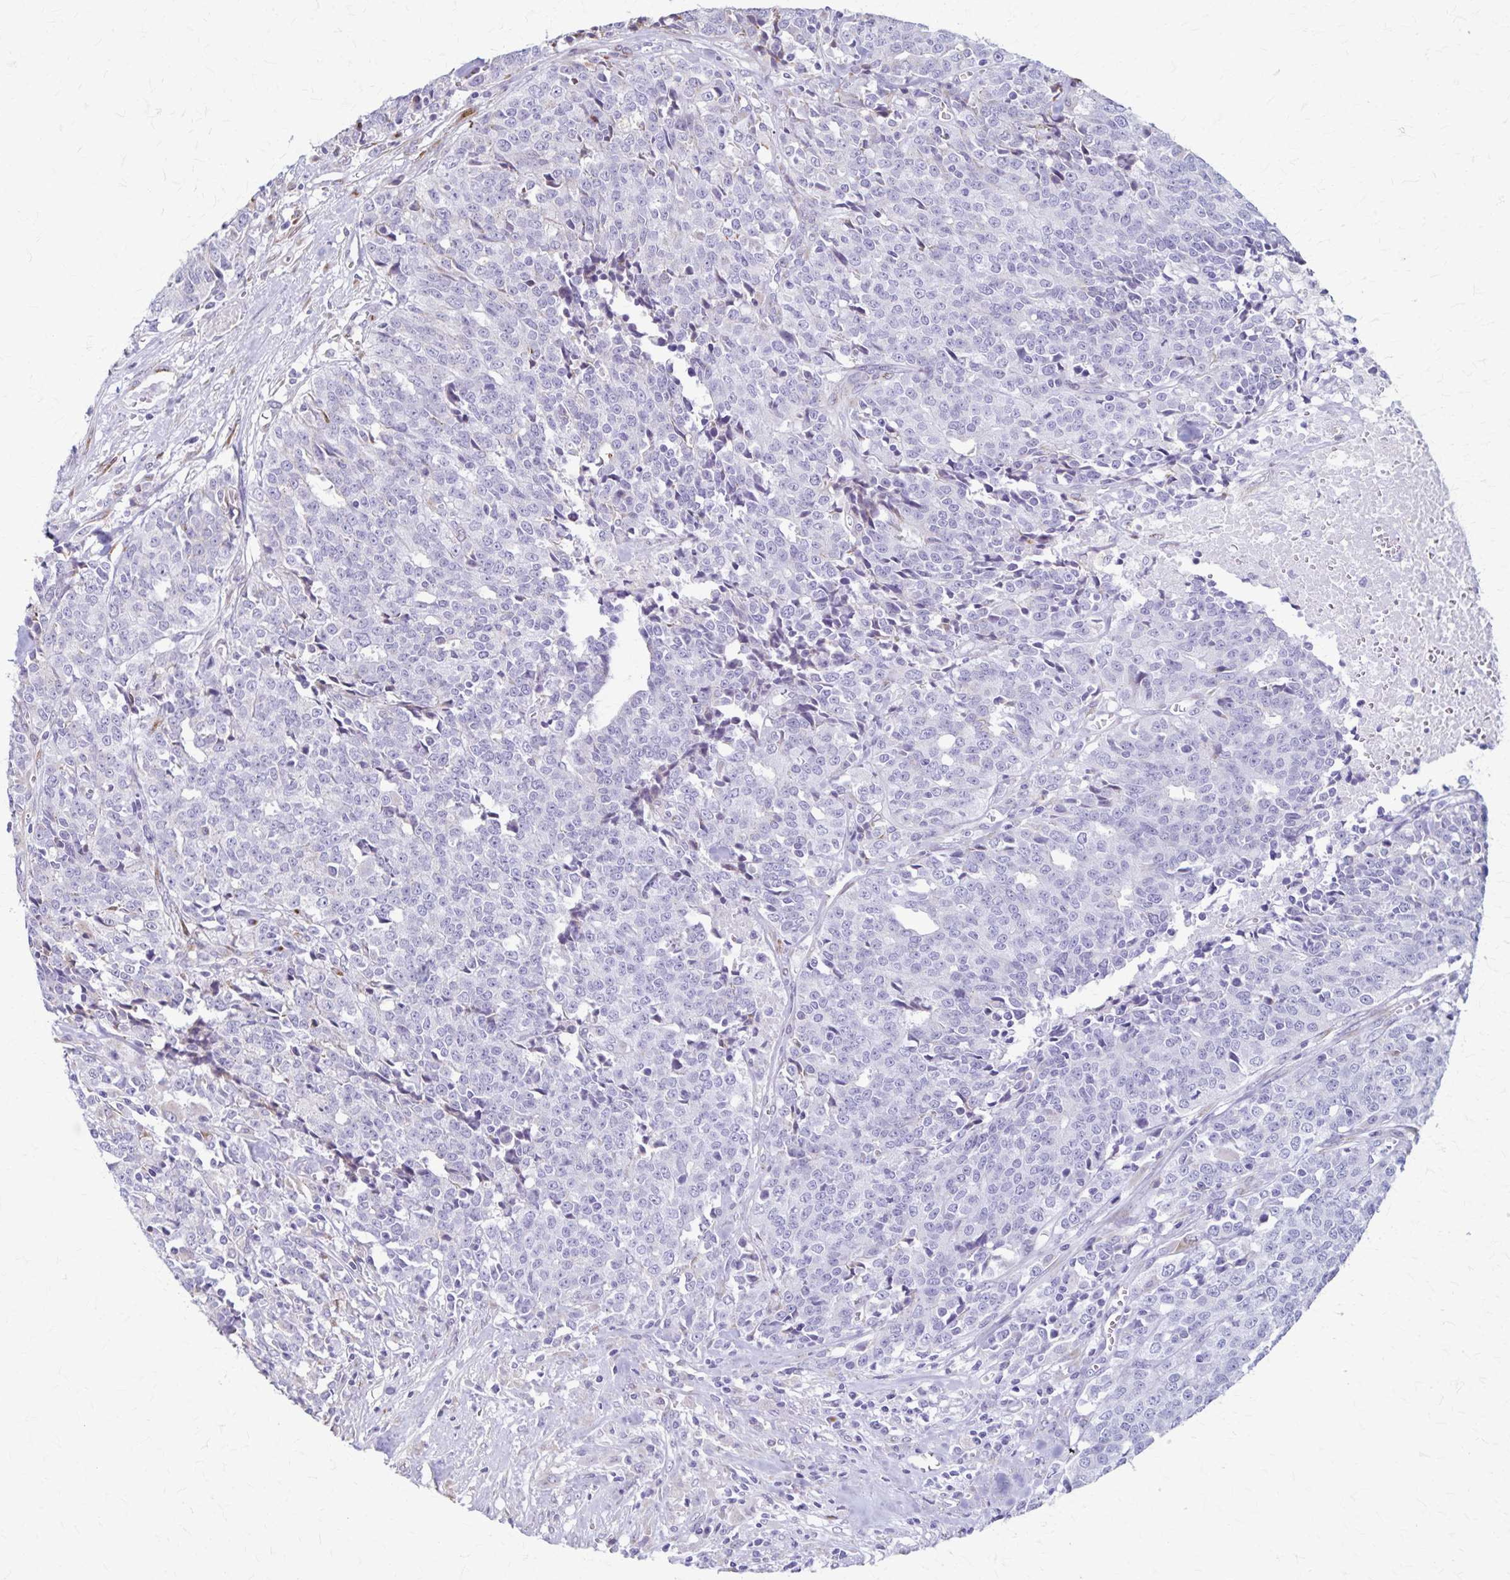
{"staining": {"intensity": "negative", "quantity": "none", "location": "none"}, "tissue": "prostate cancer", "cell_type": "Tumor cells", "image_type": "cancer", "snomed": [{"axis": "morphology", "description": "Adenocarcinoma, High grade"}, {"axis": "topography", "description": "Prostate and seminal vesicle, NOS"}], "caption": "This is an immunohistochemistry histopathology image of prostate adenocarcinoma (high-grade). There is no expression in tumor cells.", "gene": "MCFD2", "patient": {"sex": "male", "age": 60}}